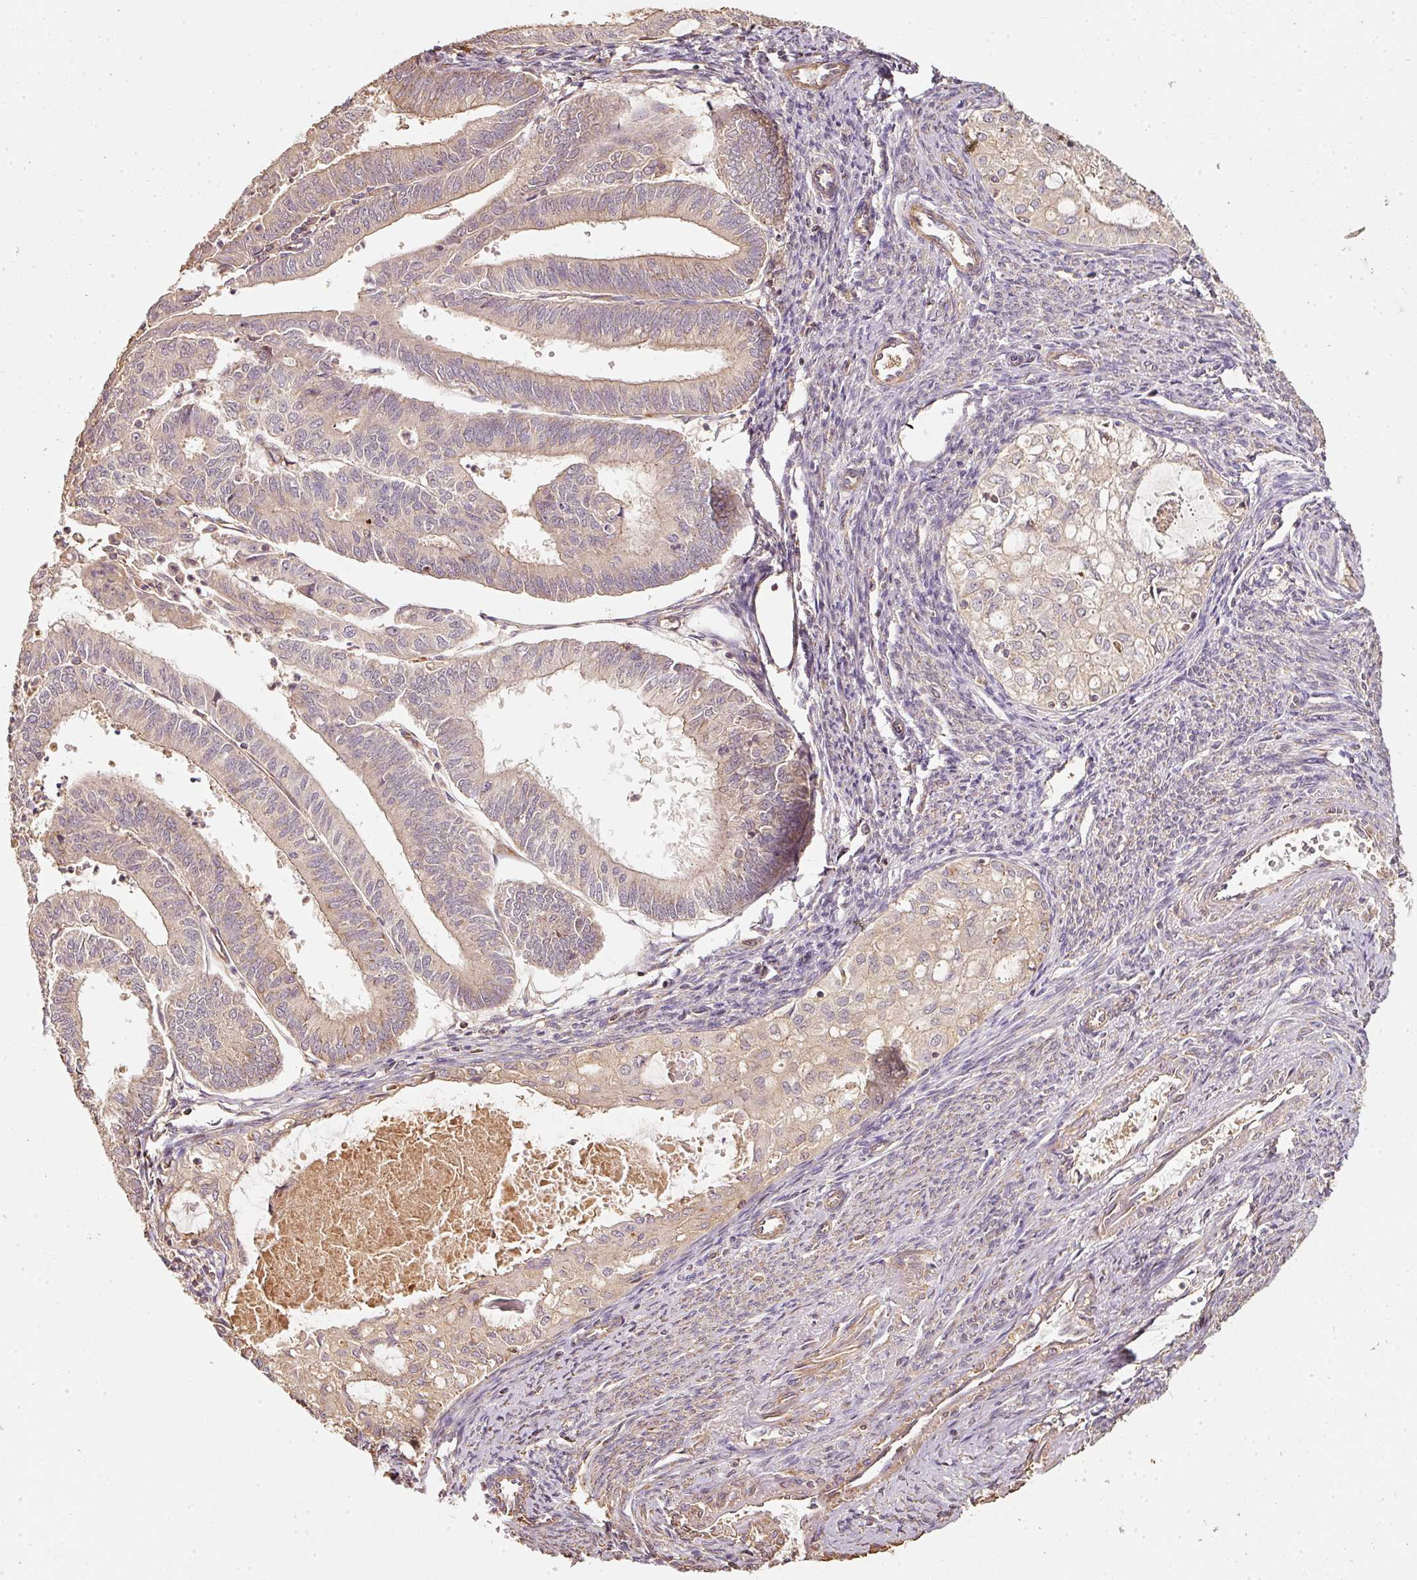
{"staining": {"intensity": "weak", "quantity": ">75%", "location": "cytoplasmic/membranous"}, "tissue": "endometrial cancer", "cell_type": "Tumor cells", "image_type": "cancer", "snomed": [{"axis": "morphology", "description": "Adenocarcinoma, NOS"}, {"axis": "topography", "description": "Endometrium"}], "caption": "DAB (3,3'-diaminobenzidine) immunohistochemical staining of human endometrial cancer reveals weak cytoplasmic/membranous protein positivity in about >75% of tumor cells.", "gene": "CEP95", "patient": {"sex": "female", "age": 70}}